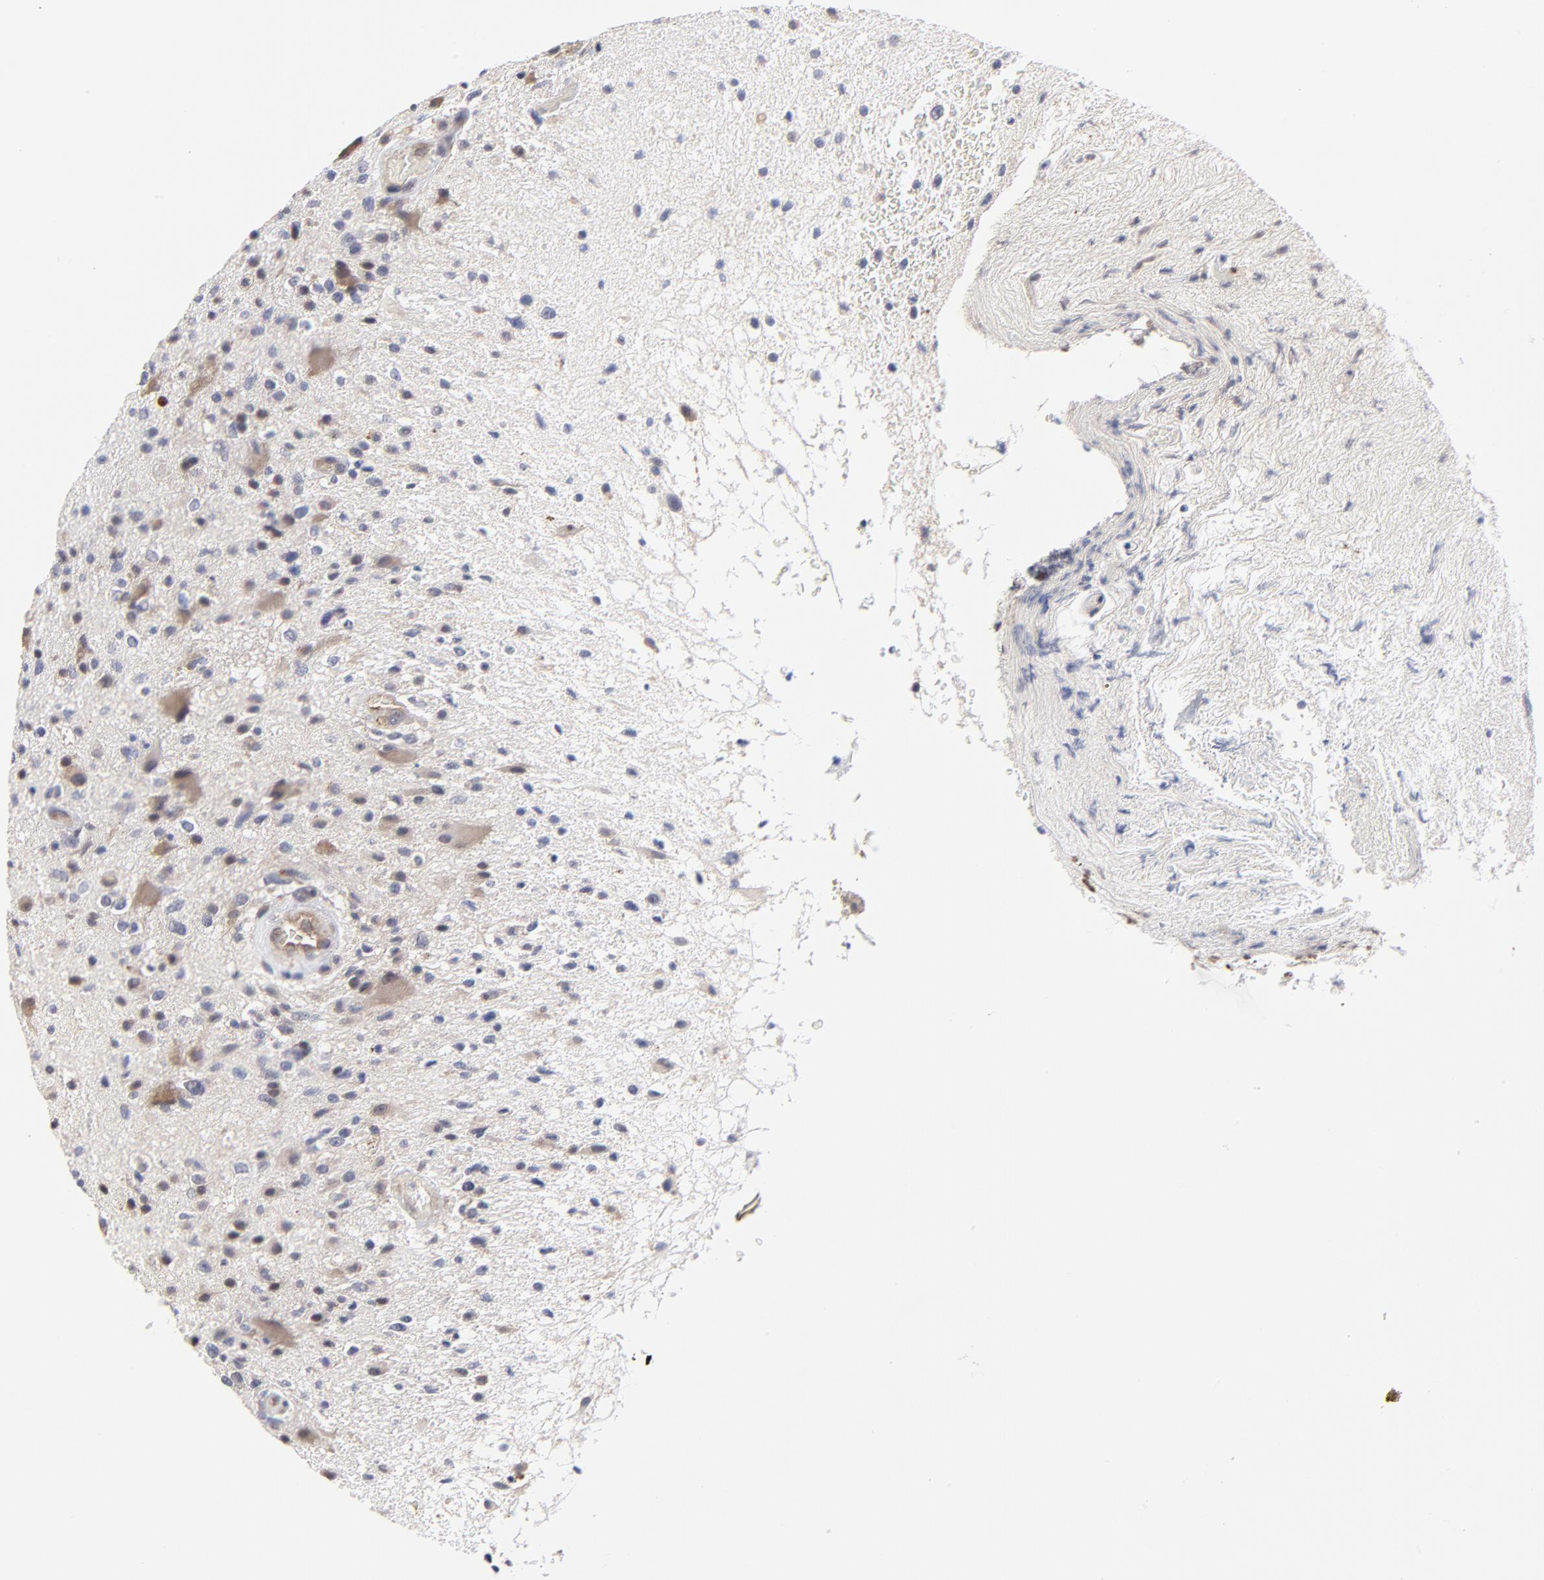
{"staining": {"intensity": "moderate", "quantity": "<25%", "location": "cytoplasmic/membranous"}, "tissue": "glioma", "cell_type": "Tumor cells", "image_type": "cancer", "snomed": [{"axis": "morphology", "description": "Glioma, malignant, High grade"}, {"axis": "topography", "description": "Brain"}], "caption": "Glioma stained with a brown dye reveals moderate cytoplasmic/membranous positive positivity in approximately <25% of tumor cells.", "gene": "ZNF157", "patient": {"sex": "male", "age": 33}}